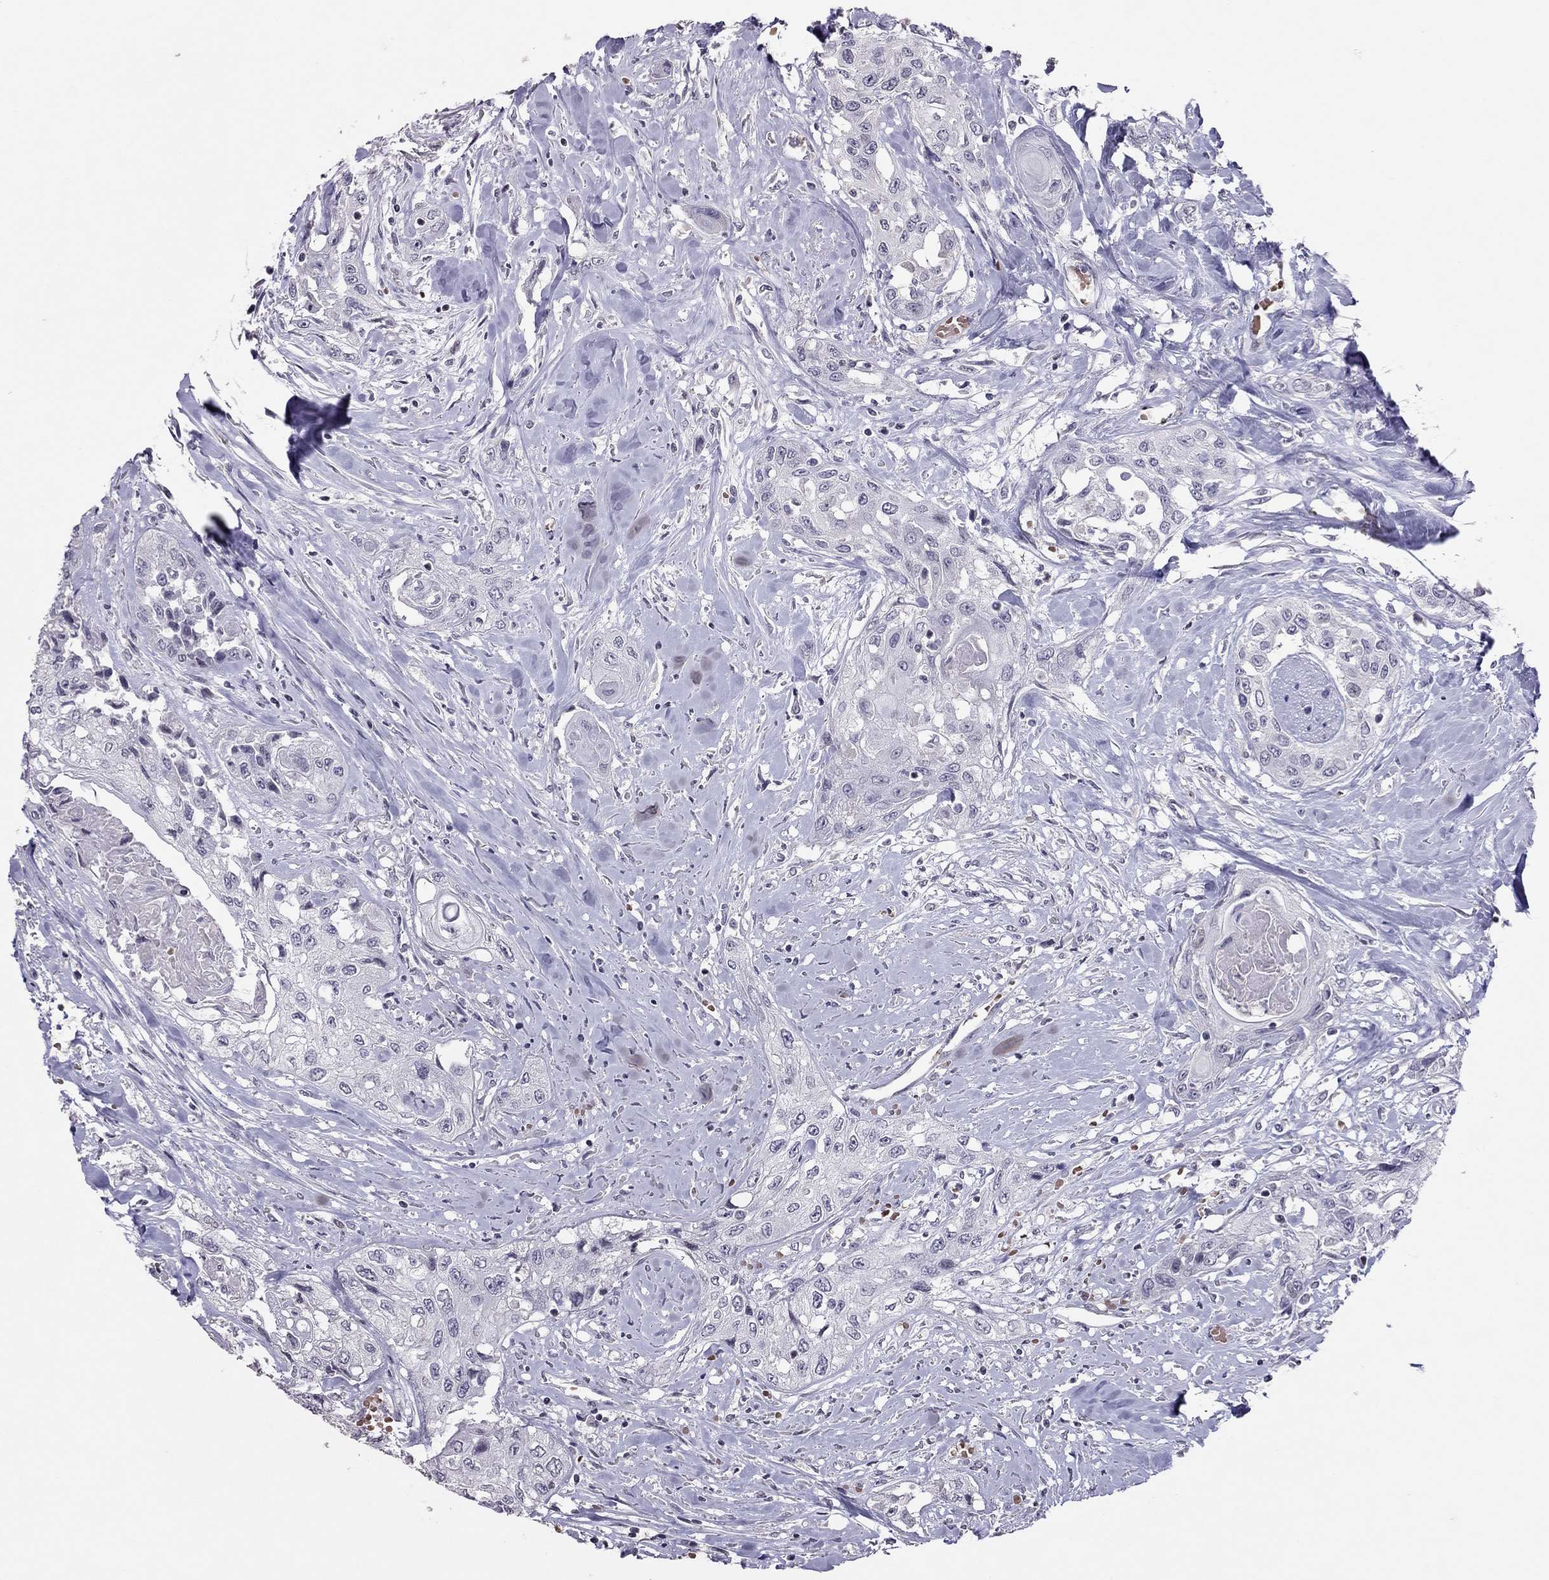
{"staining": {"intensity": "negative", "quantity": "none", "location": "none"}, "tissue": "head and neck cancer", "cell_type": "Tumor cells", "image_type": "cancer", "snomed": [{"axis": "morphology", "description": "Normal tissue, NOS"}, {"axis": "morphology", "description": "Squamous cell carcinoma, NOS"}, {"axis": "topography", "description": "Oral tissue"}, {"axis": "topography", "description": "Peripheral nerve tissue"}, {"axis": "topography", "description": "Head-Neck"}], "caption": "Immunohistochemistry of head and neck squamous cell carcinoma demonstrates no staining in tumor cells.", "gene": "TSHB", "patient": {"sex": "female", "age": 59}}